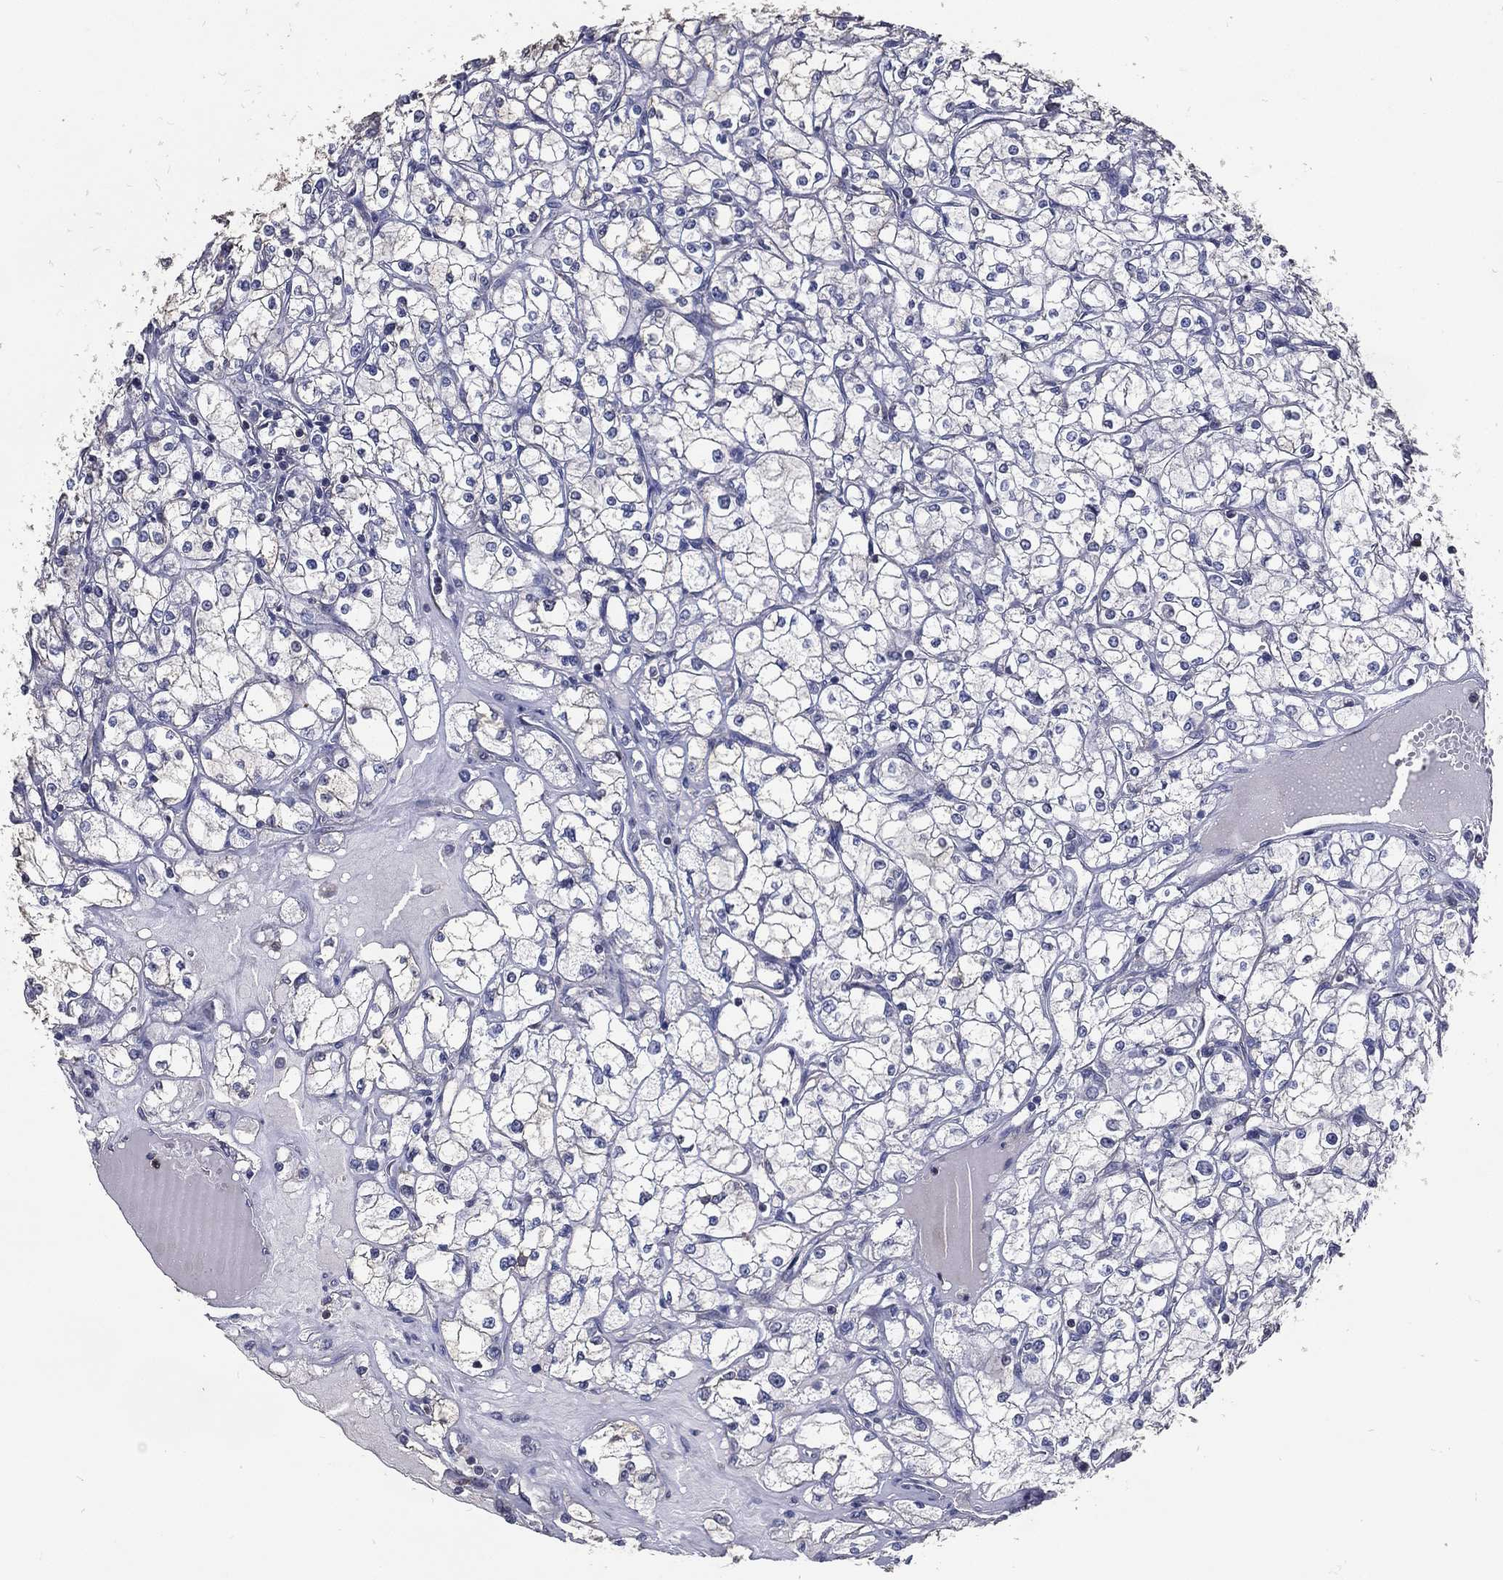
{"staining": {"intensity": "negative", "quantity": "none", "location": "none"}, "tissue": "renal cancer", "cell_type": "Tumor cells", "image_type": "cancer", "snomed": [{"axis": "morphology", "description": "Adenocarcinoma, NOS"}, {"axis": "topography", "description": "Kidney"}], "caption": "A high-resolution photomicrograph shows IHC staining of renal cancer (adenocarcinoma), which shows no significant positivity in tumor cells. Nuclei are stained in blue.", "gene": "SERPINB2", "patient": {"sex": "male", "age": 67}}